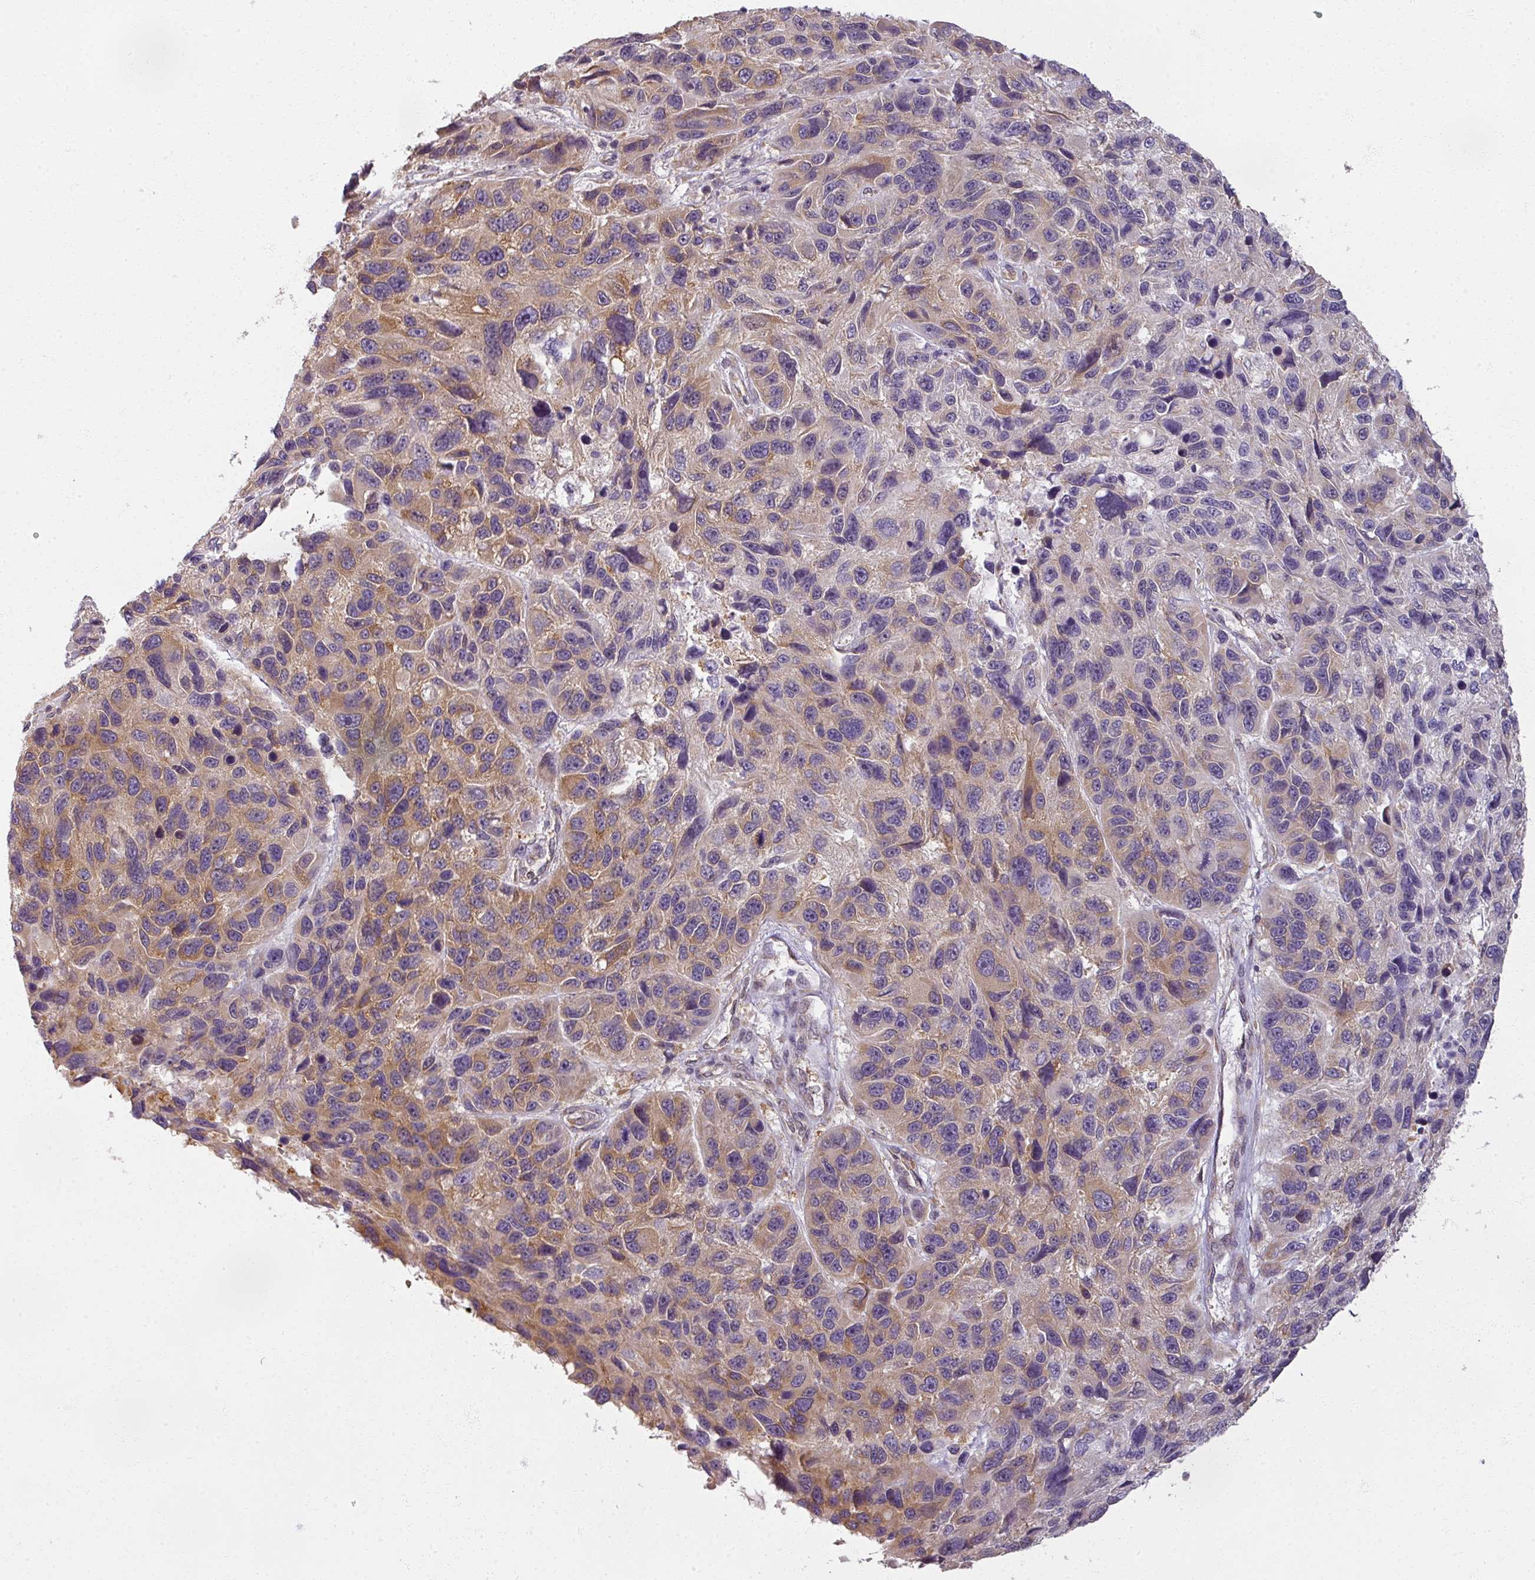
{"staining": {"intensity": "moderate", "quantity": "25%-75%", "location": "cytoplasmic/membranous"}, "tissue": "melanoma", "cell_type": "Tumor cells", "image_type": "cancer", "snomed": [{"axis": "morphology", "description": "Malignant melanoma, NOS"}, {"axis": "topography", "description": "Skin"}], "caption": "Tumor cells reveal medium levels of moderate cytoplasmic/membranous positivity in about 25%-75% of cells in melanoma. The protein is stained brown, and the nuclei are stained in blue (DAB (3,3'-diaminobenzidine) IHC with brightfield microscopy, high magnification).", "gene": "AGPAT4", "patient": {"sex": "male", "age": 53}}